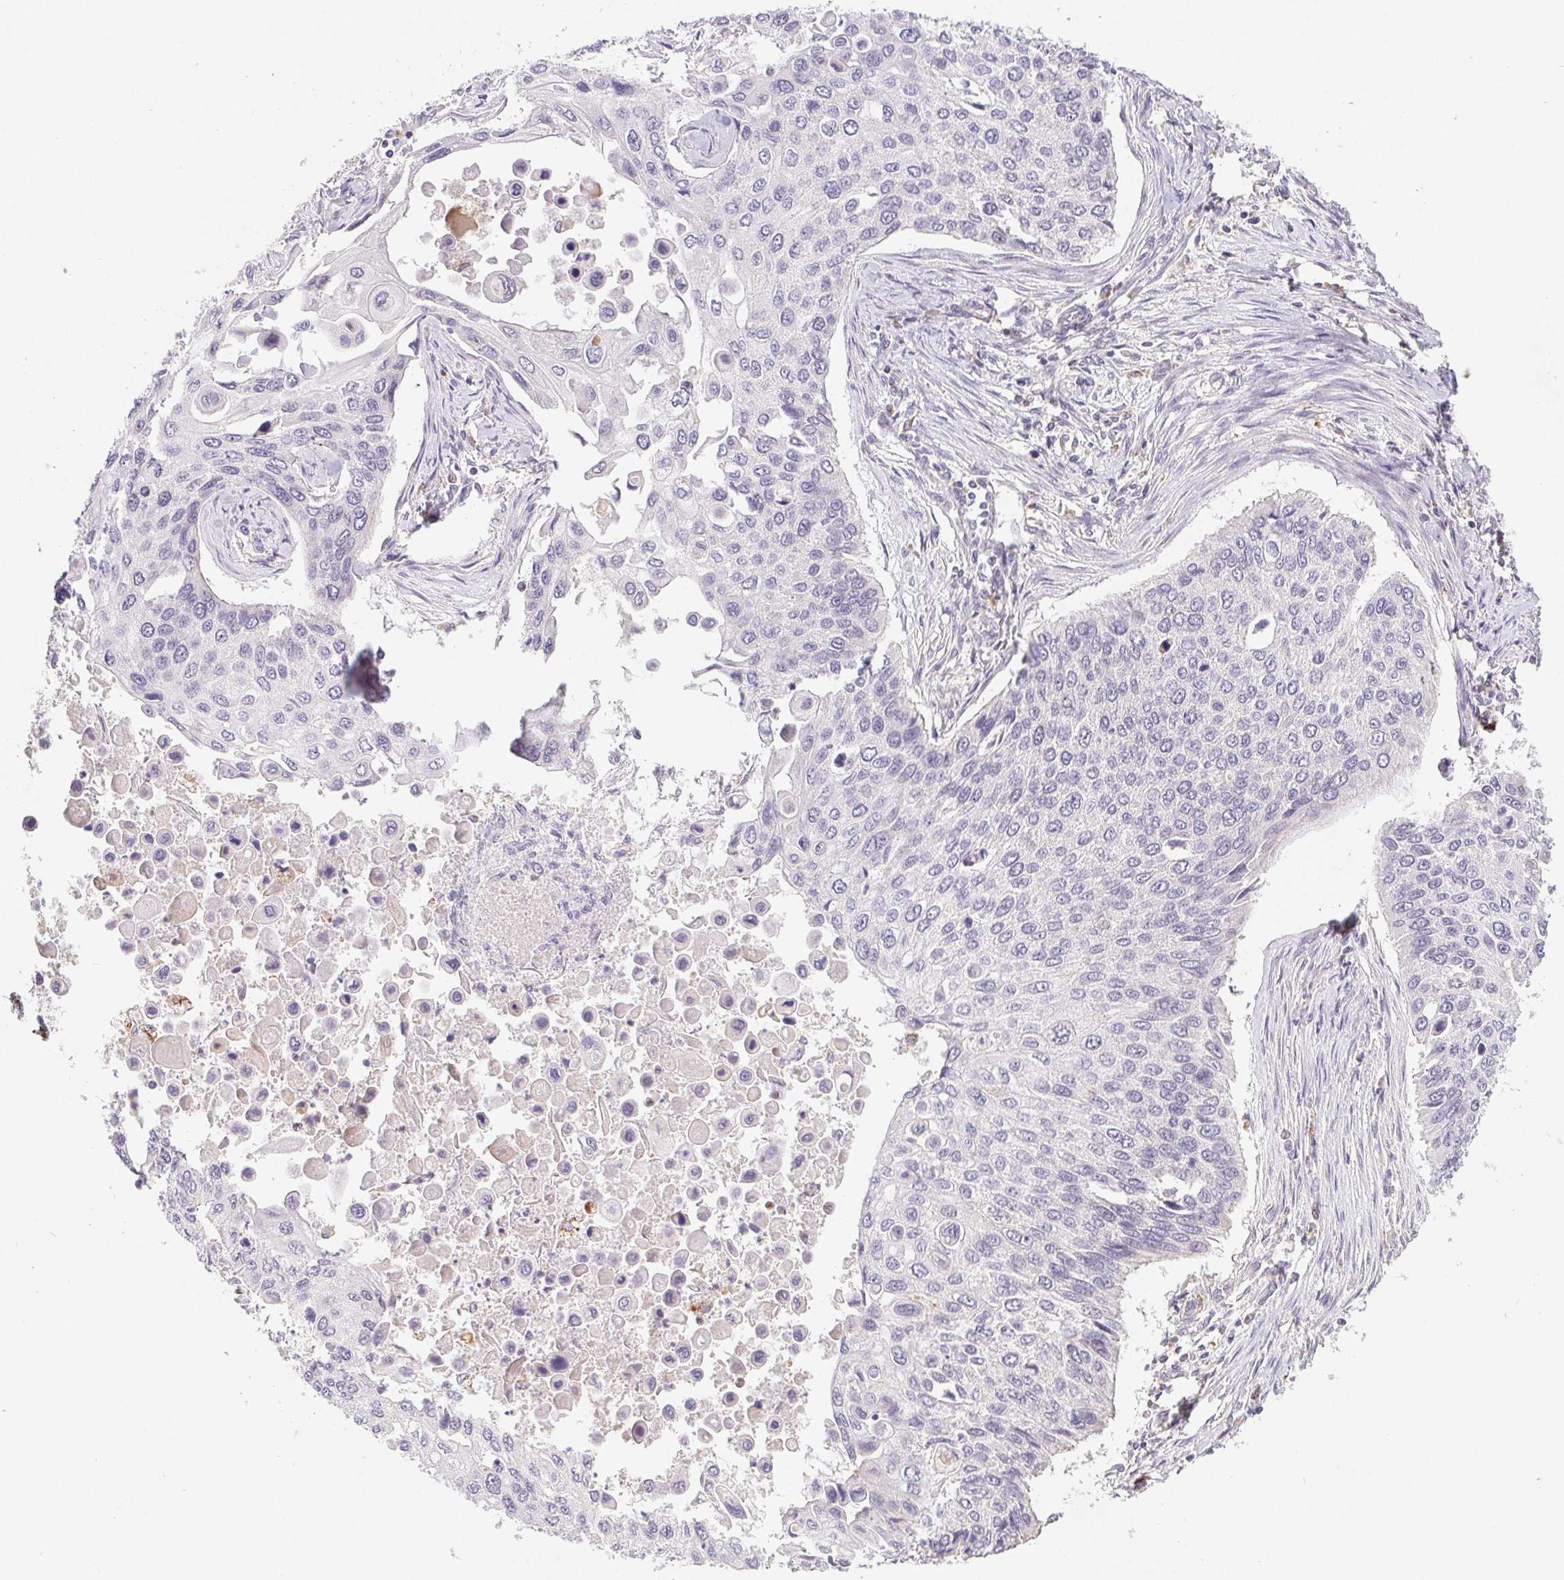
{"staining": {"intensity": "negative", "quantity": "none", "location": "none"}, "tissue": "lung cancer", "cell_type": "Tumor cells", "image_type": "cancer", "snomed": [{"axis": "morphology", "description": "Squamous cell carcinoma, NOS"}, {"axis": "morphology", "description": "Squamous cell carcinoma, metastatic, NOS"}, {"axis": "topography", "description": "Lung"}], "caption": "This is an immunohistochemistry (IHC) photomicrograph of lung squamous cell carcinoma. There is no positivity in tumor cells.", "gene": "EMC6", "patient": {"sex": "male", "age": 63}}